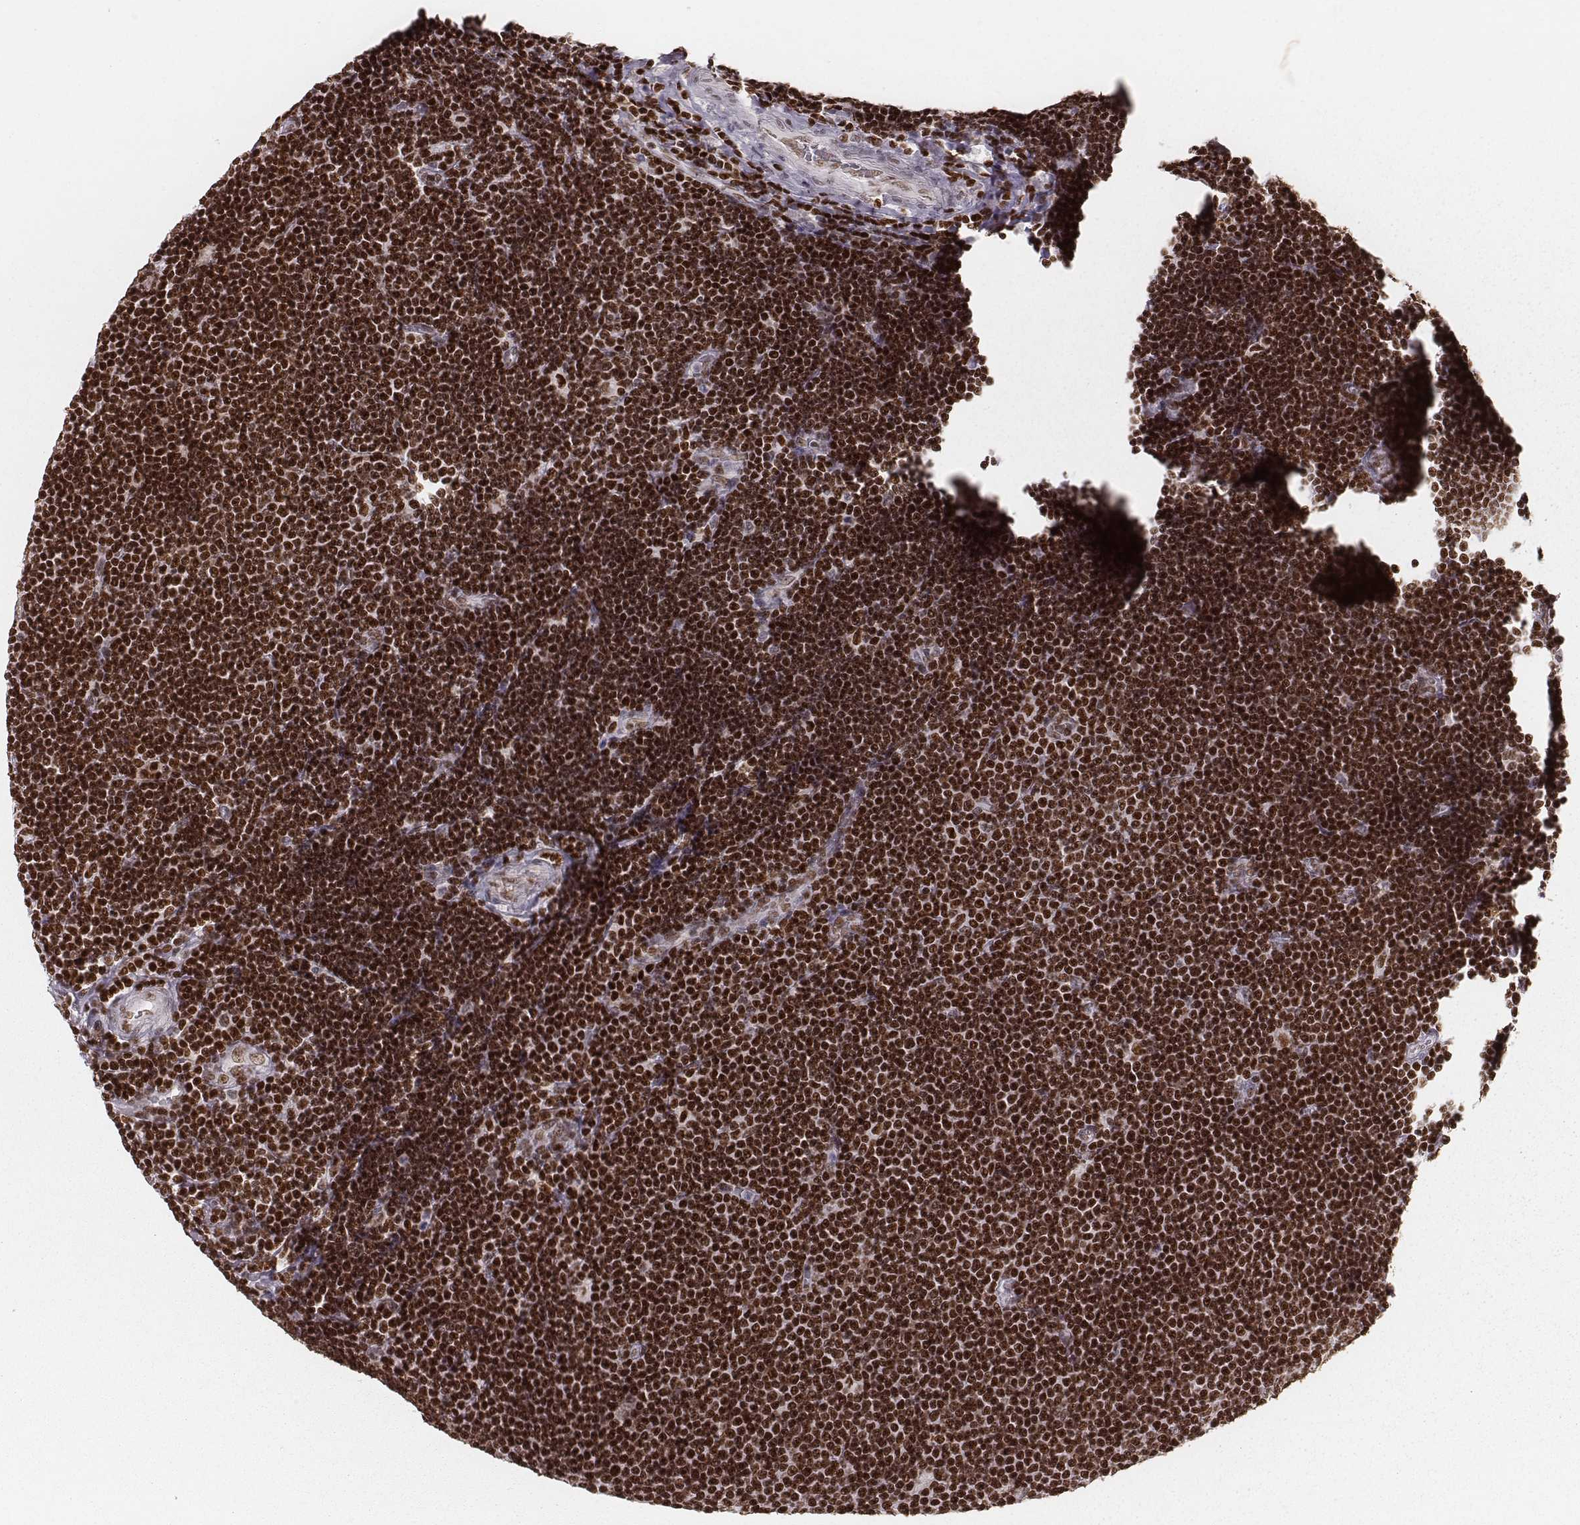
{"staining": {"intensity": "moderate", "quantity": ">75%", "location": "nuclear"}, "tissue": "lymphoma", "cell_type": "Tumor cells", "image_type": "cancer", "snomed": [{"axis": "morphology", "description": "Malignant lymphoma, non-Hodgkin's type, Low grade"}, {"axis": "topography", "description": "Brain"}], "caption": "Tumor cells demonstrate medium levels of moderate nuclear staining in approximately >75% of cells in low-grade malignant lymphoma, non-Hodgkin's type.", "gene": "PARP1", "patient": {"sex": "female", "age": 66}}